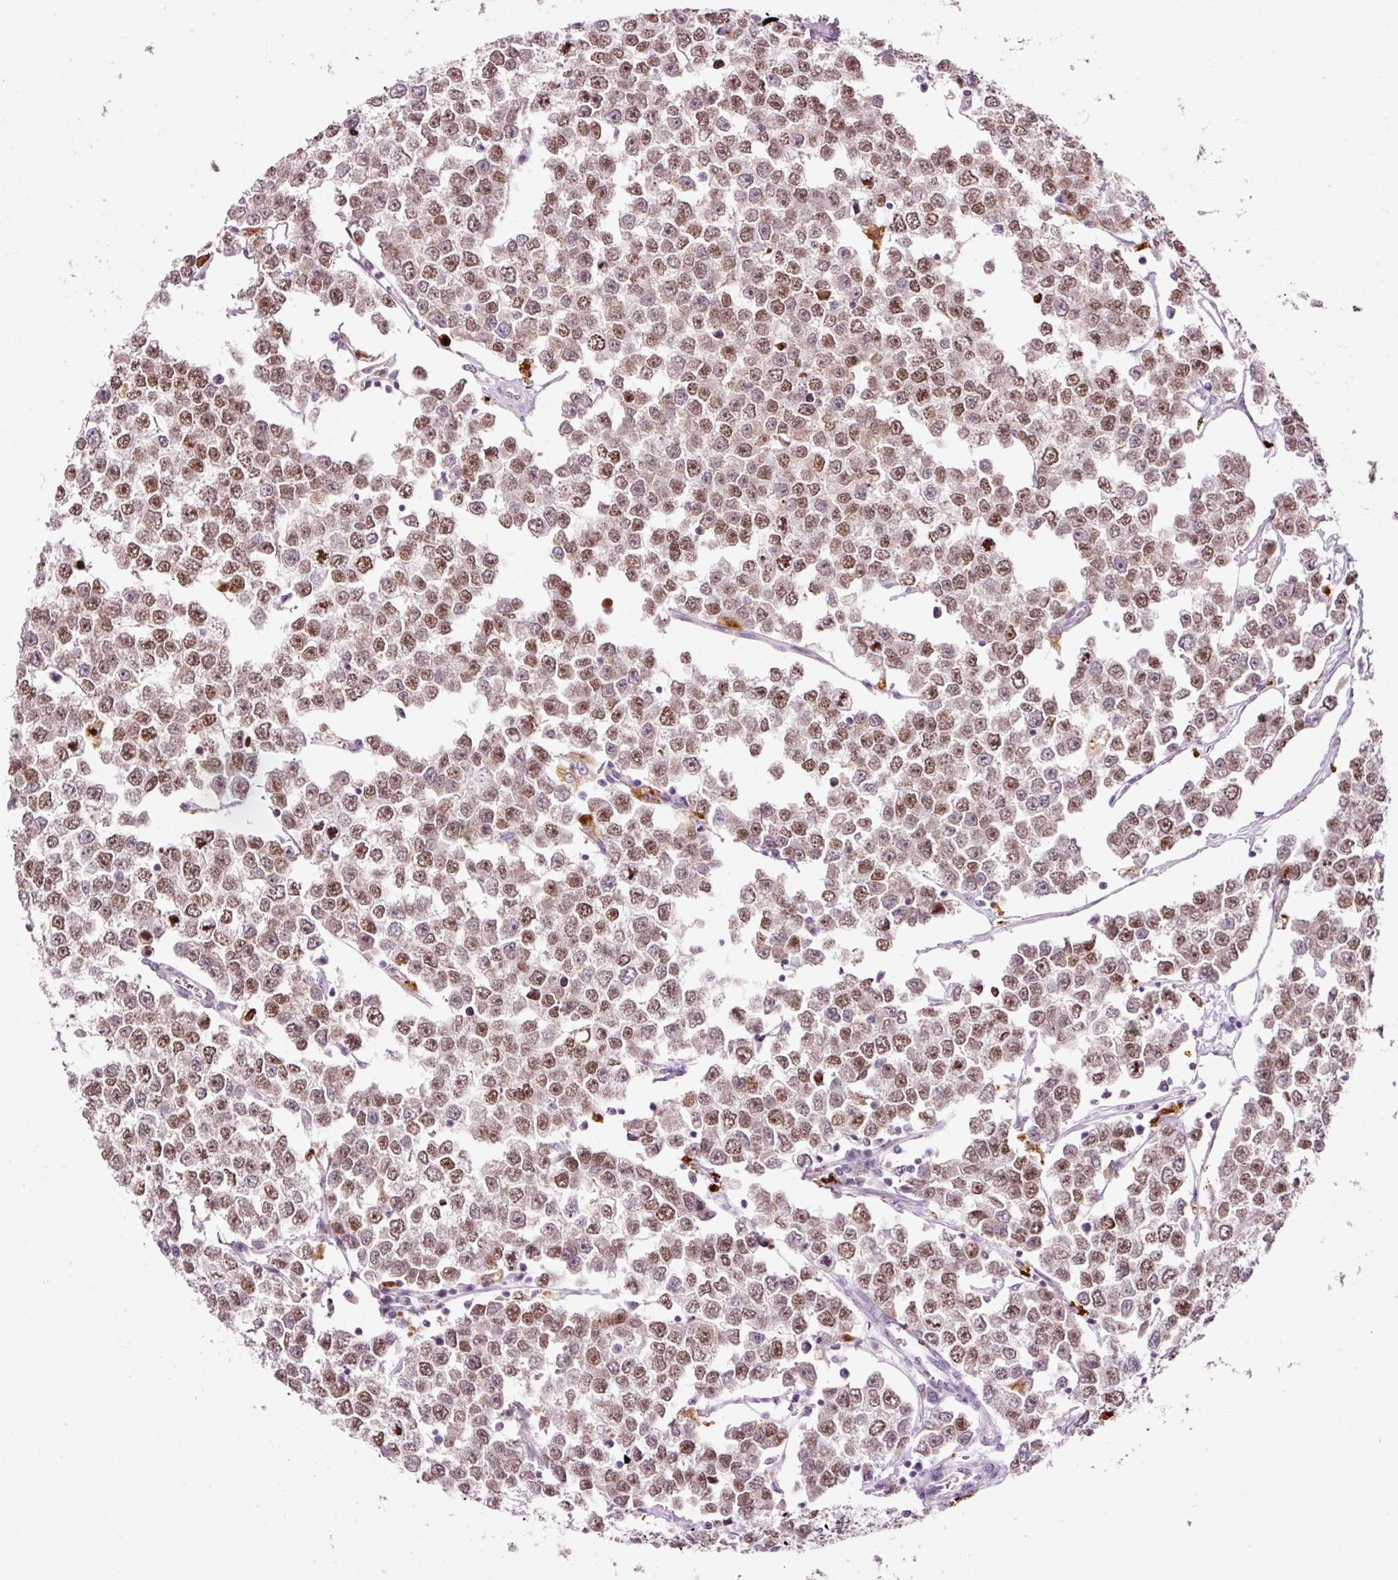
{"staining": {"intensity": "moderate", "quantity": ">75%", "location": "nuclear"}, "tissue": "testis cancer", "cell_type": "Tumor cells", "image_type": "cancer", "snomed": [{"axis": "morphology", "description": "Seminoma, NOS"}, {"axis": "morphology", "description": "Carcinoma, Embryonal, NOS"}, {"axis": "topography", "description": "Testis"}], "caption": "Brown immunohistochemical staining in human testis seminoma reveals moderate nuclear positivity in approximately >75% of tumor cells.", "gene": "ZNF639", "patient": {"sex": "male", "age": 52}}